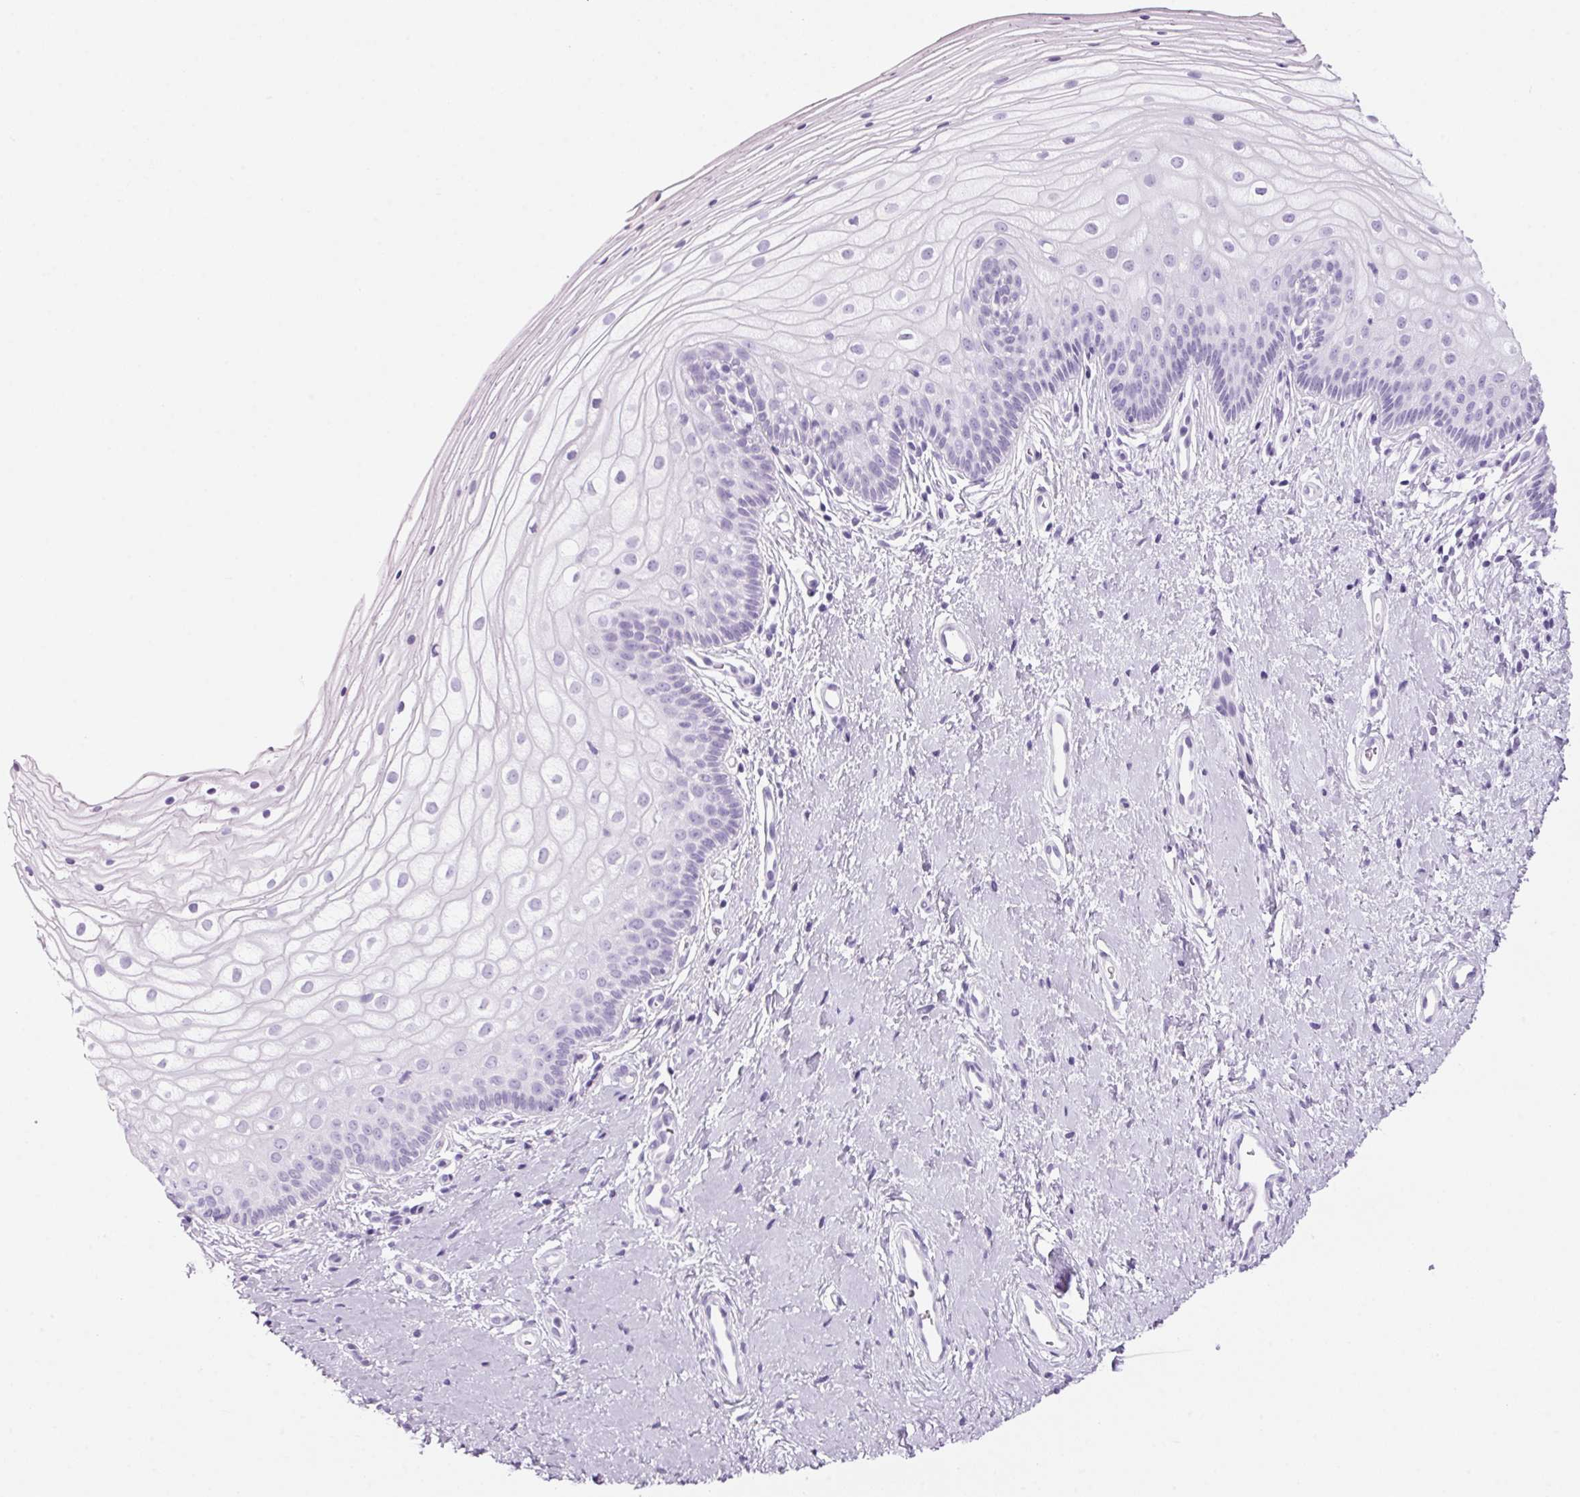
{"staining": {"intensity": "negative", "quantity": "none", "location": "none"}, "tissue": "vagina", "cell_type": "Squamous epithelial cells", "image_type": "normal", "snomed": [{"axis": "morphology", "description": "Normal tissue, NOS"}, {"axis": "topography", "description": "Vagina"}], "caption": "Immunohistochemical staining of normal human vagina demonstrates no significant staining in squamous epithelial cells.", "gene": "PPP1R1A", "patient": {"sex": "female", "age": 39}}